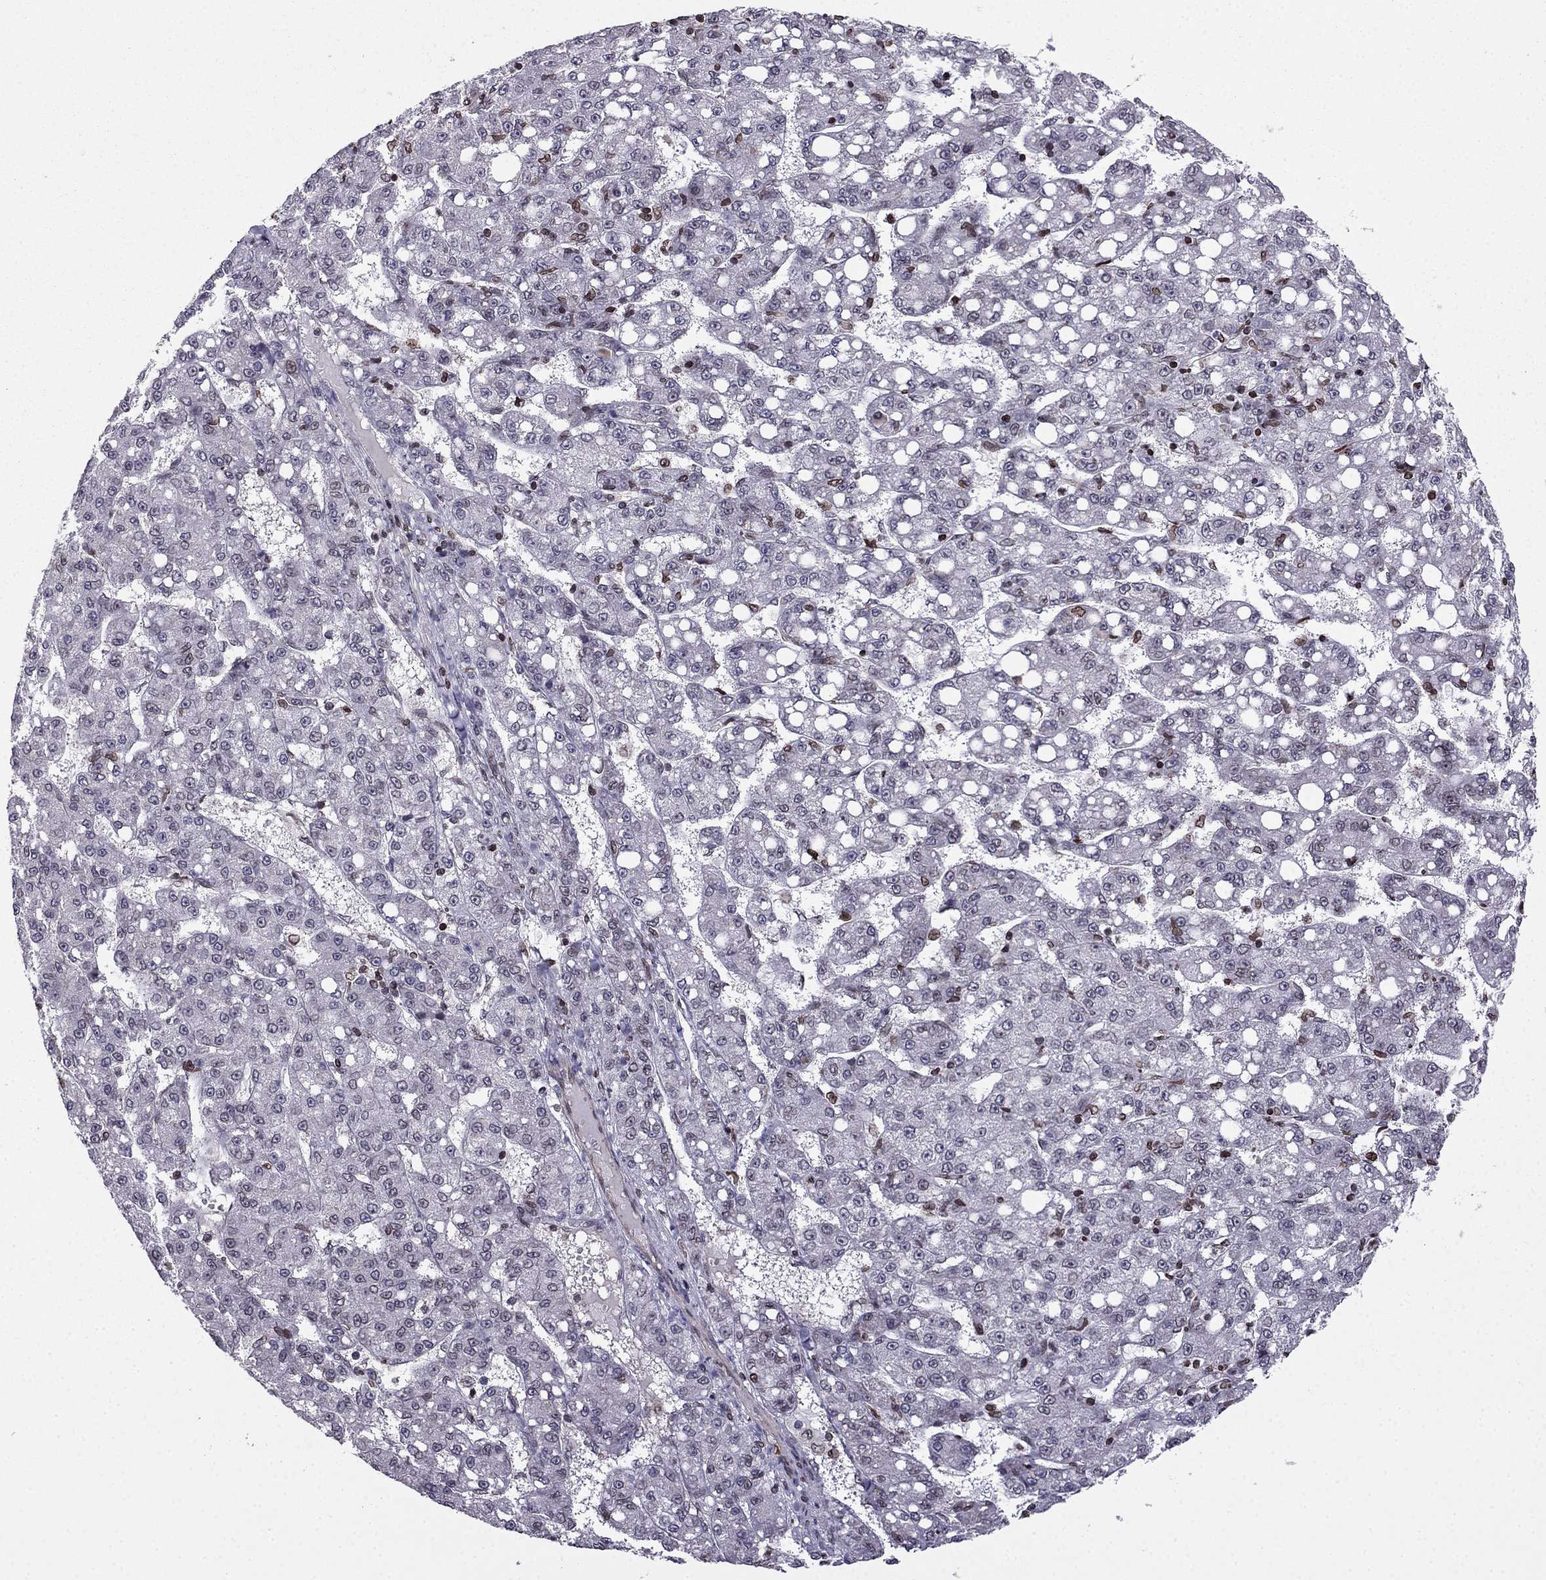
{"staining": {"intensity": "negative", "quantity": "none", "location": "none"}, "tissue": "liver cancer", "cell_type": "Tumor cells", "image_type": "cancer", "snomed": [{"axis": "morphology", "description": "Carcinoma, Hepatocellular, NOS"}, {"axis": "topography", "description": "Liver"}], "caption": "The histopathology image shows no staining of tumor cells in liver cancer.", "gene": "CDC42BPA", "patient": {"sex": "female", "age": 65}}